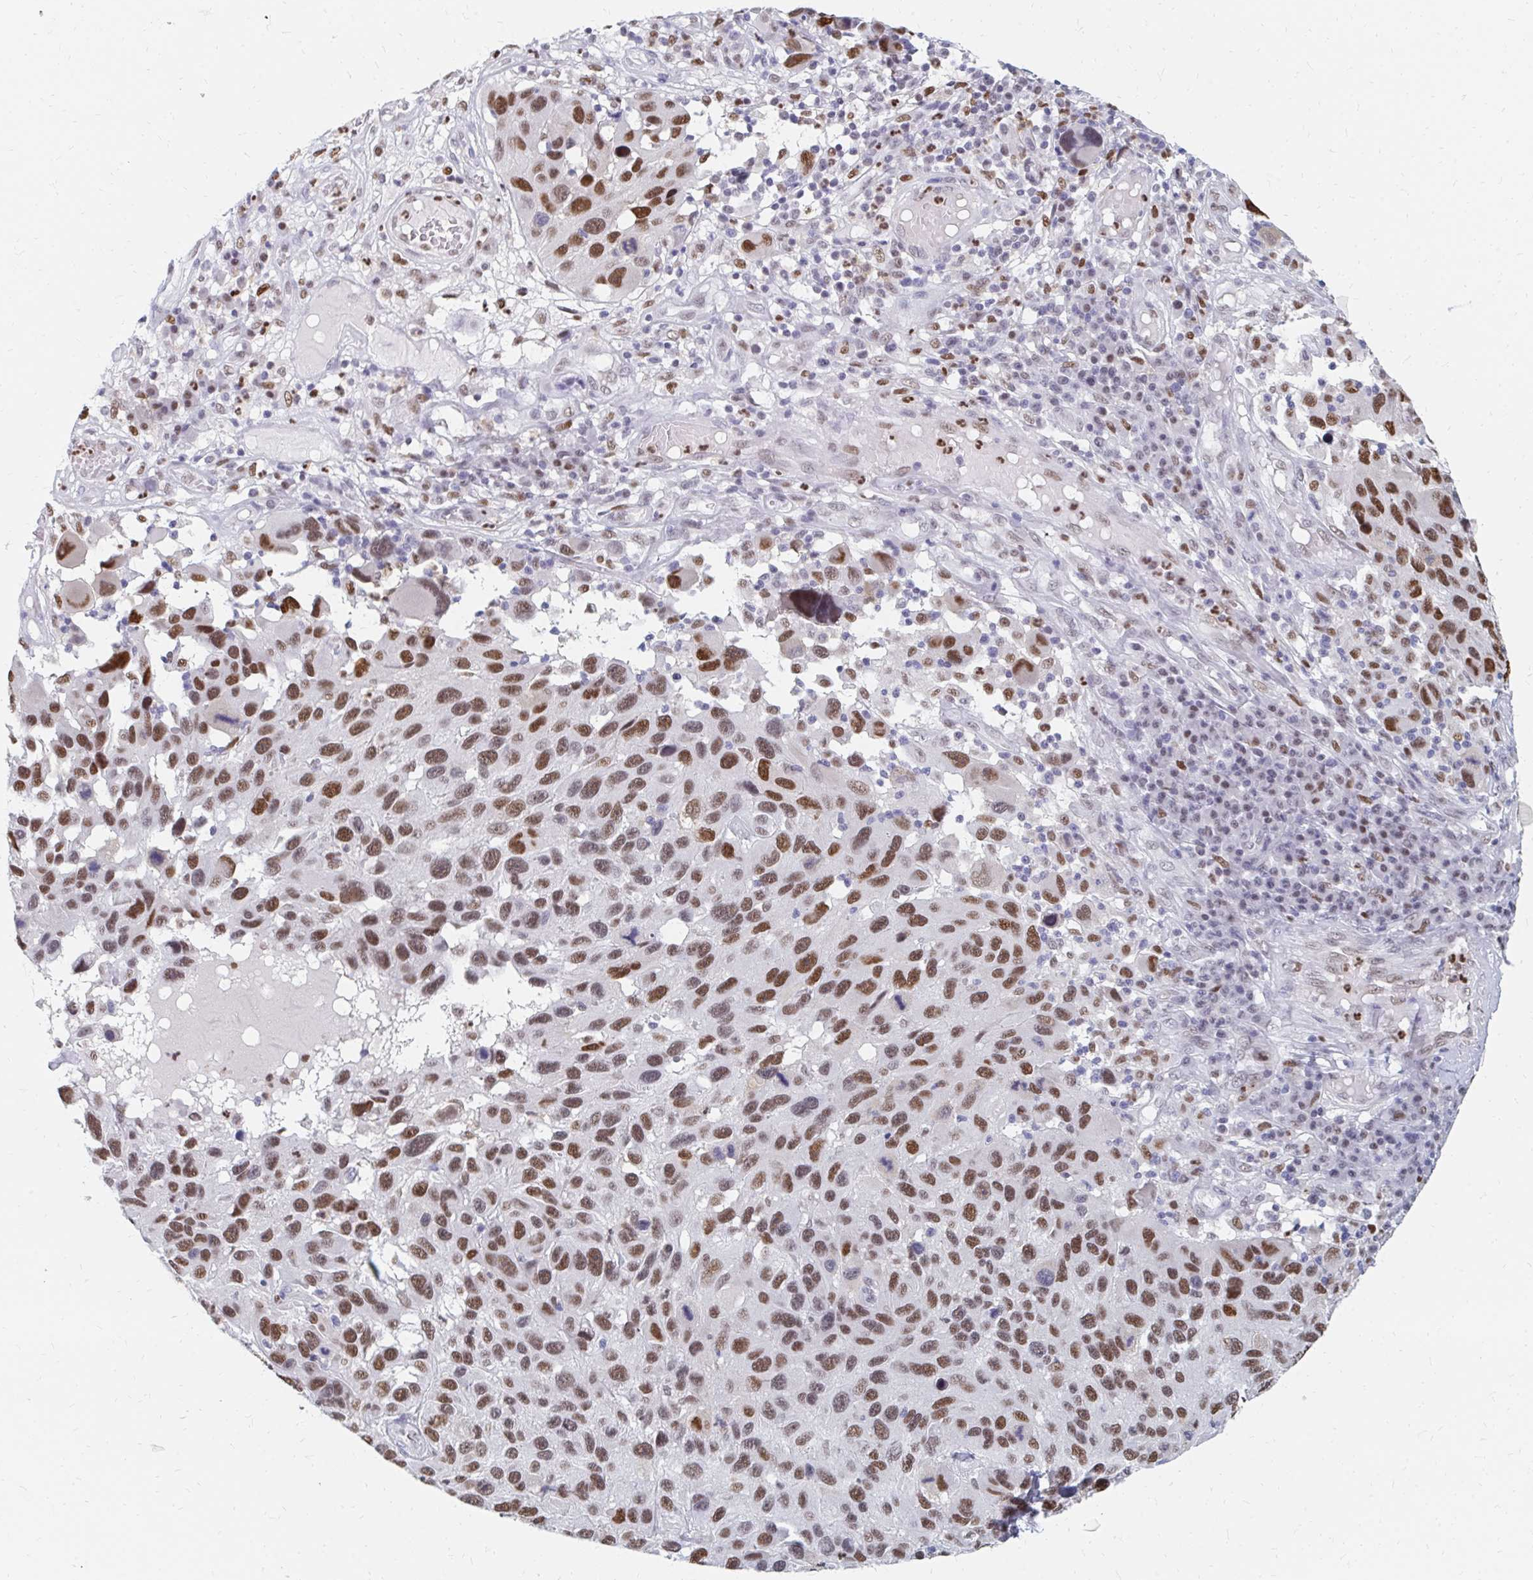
{"staining": {"intensity": "moderate", "quantity": ">75%", "location": "nuclear"}, "tissue": "melanoma", "cell_type": "Tumor cells", "image_type": "cancer", "snomed": [{"axis": "morphology", "description": "Malignant melanoma, NOS"}, {"axis": "topography", "description": "Skin"}], "caption": "A high-resolution photomicrograph shows IHC staining of melanoma, which displays moderate nuclear positivity in about >75% of tumor cells.", "gene": "PLK3", "patient": {"sex": "male", "age": 53}}